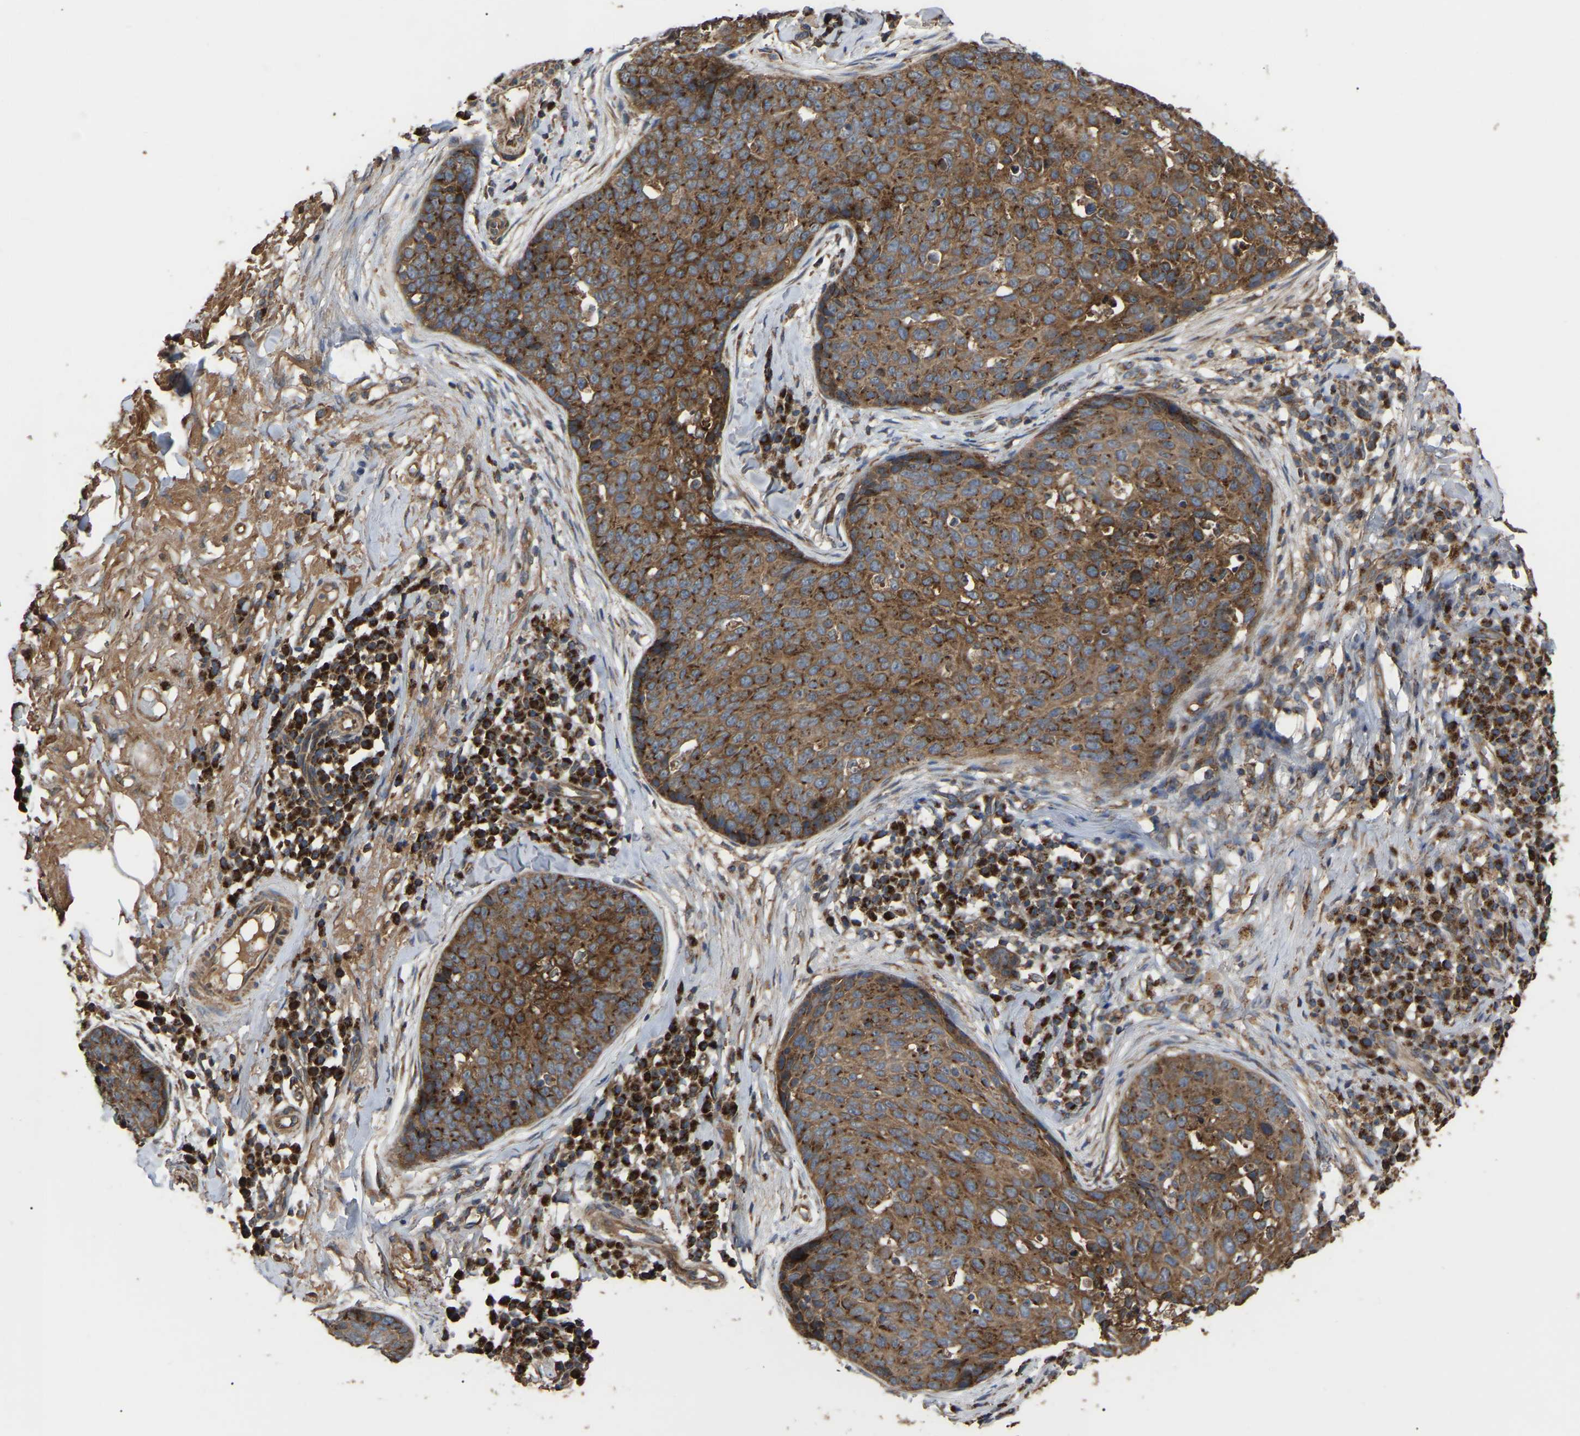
{"staining": {"intensity": "strong", "quantity": "25%-75%", "location": "cytoplasmic/membranous"}, "tissue": "skin cancer", "cell_type": "Tumor cells", "image_type": "cancer", "snomed": [{"axis": "morphology", "description": "Squamous cell carcinoma in situ, NOS"}, {"axis": "morphology", "description": "Squamous cell carcinoma, NOS"}, {"axis": "topography", "description": "Skin"}], "caption": "Immunohistochemistry (IHC) of skin cancer demonstrates high levels of strong cytoplasmic/membranous positivity in about 25%-75% of tumor cells.", "gene": "GCC1", "patient": {"sex": "male", "age": 93}}